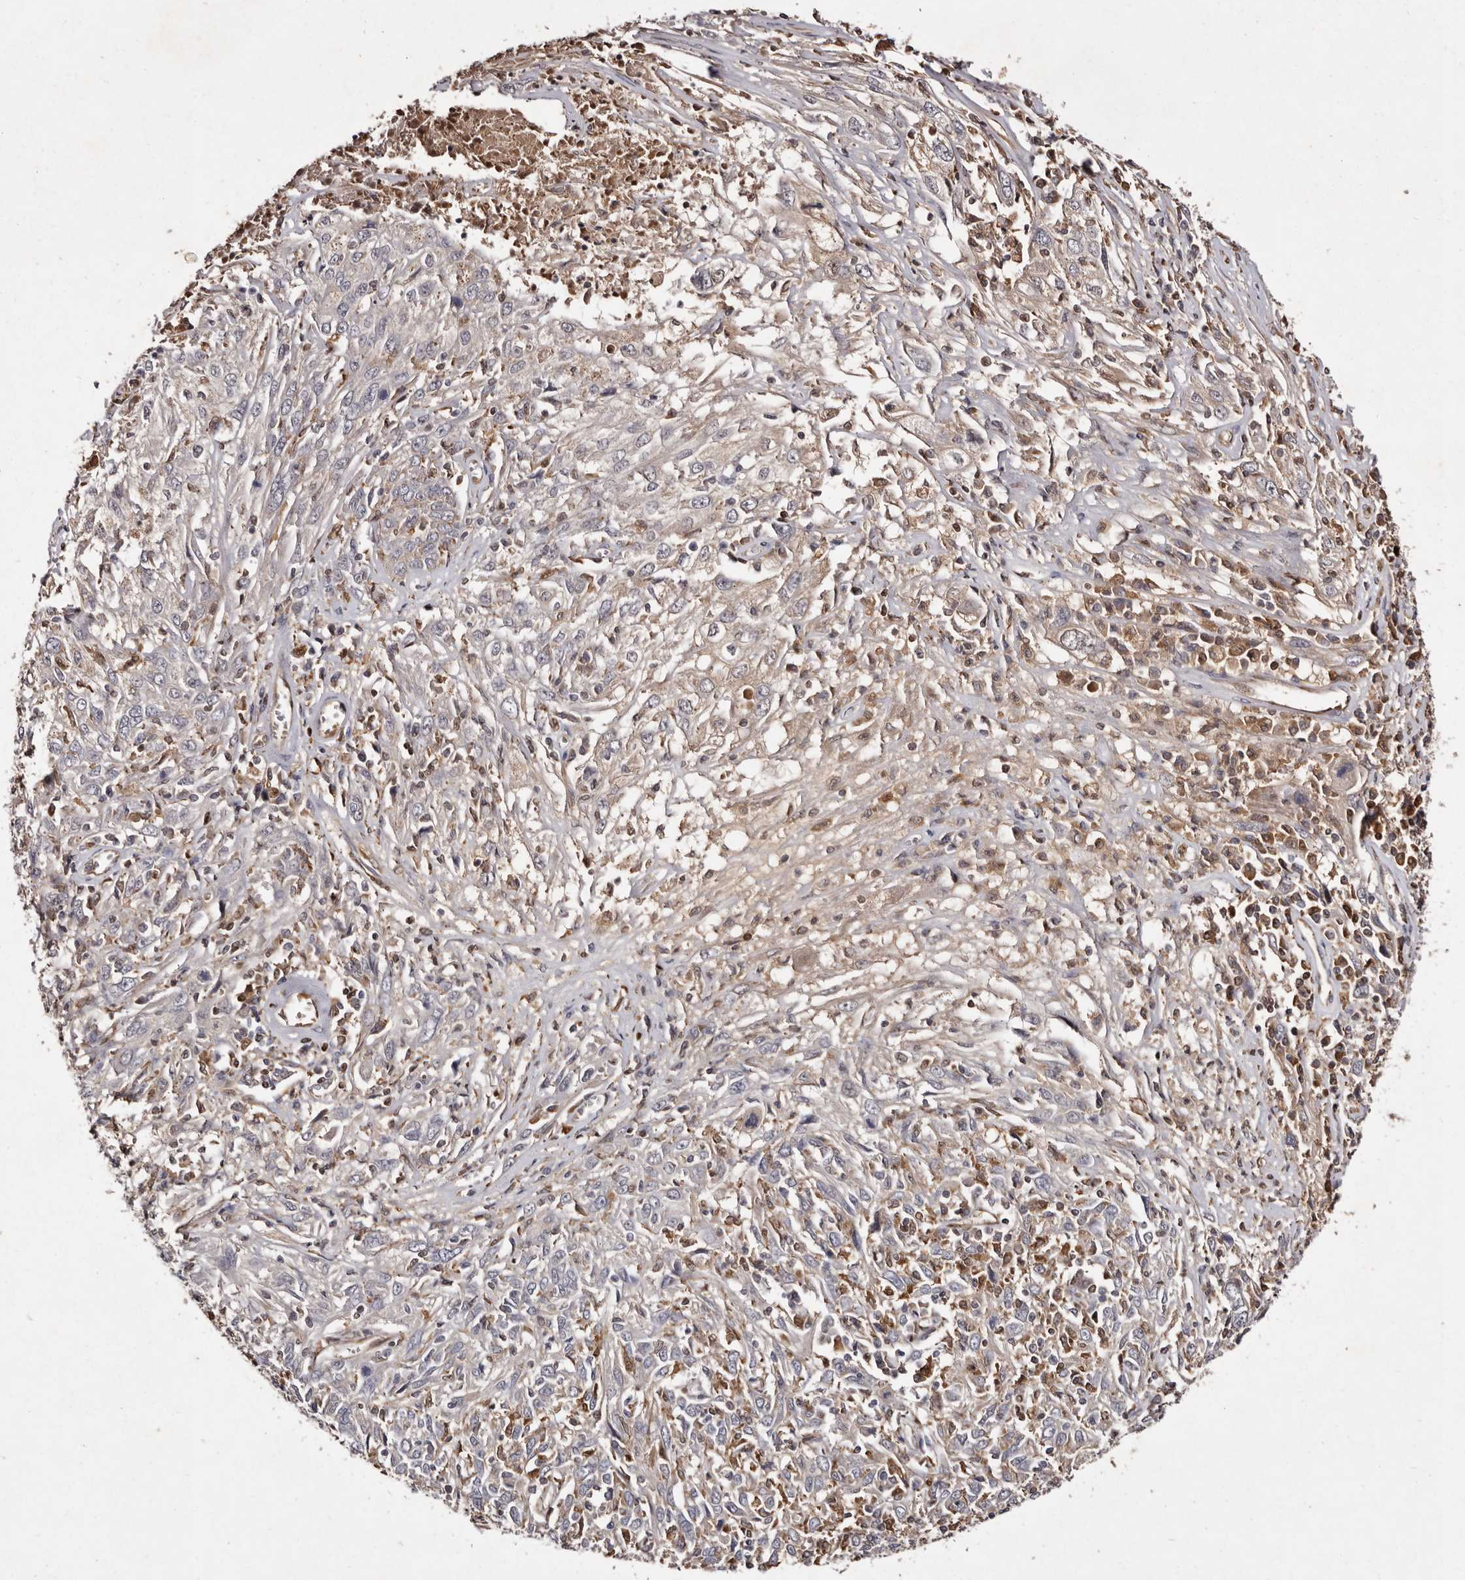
{"staining": {"intensity": "negative", "quantity": "none", "location": "none"}, "tissue": "cervical cancer", "cell_type": "Tumor cells", "image_type": "cancer", "snomed": [{"axis": "morphology", "description": "Squamous cell carcinoma, NOS"}, {"axis": "topography", "description": "Cervix"}], "caption": "A high-resolution photomicrograph shows immunohistochemistry (IHC) staining of squamous cell carcinoma (cervical), which demonstrates no significant staining in tumor cells.", "gene": "GIMAP4", "patient": {"sex": "female", "age": 46}}